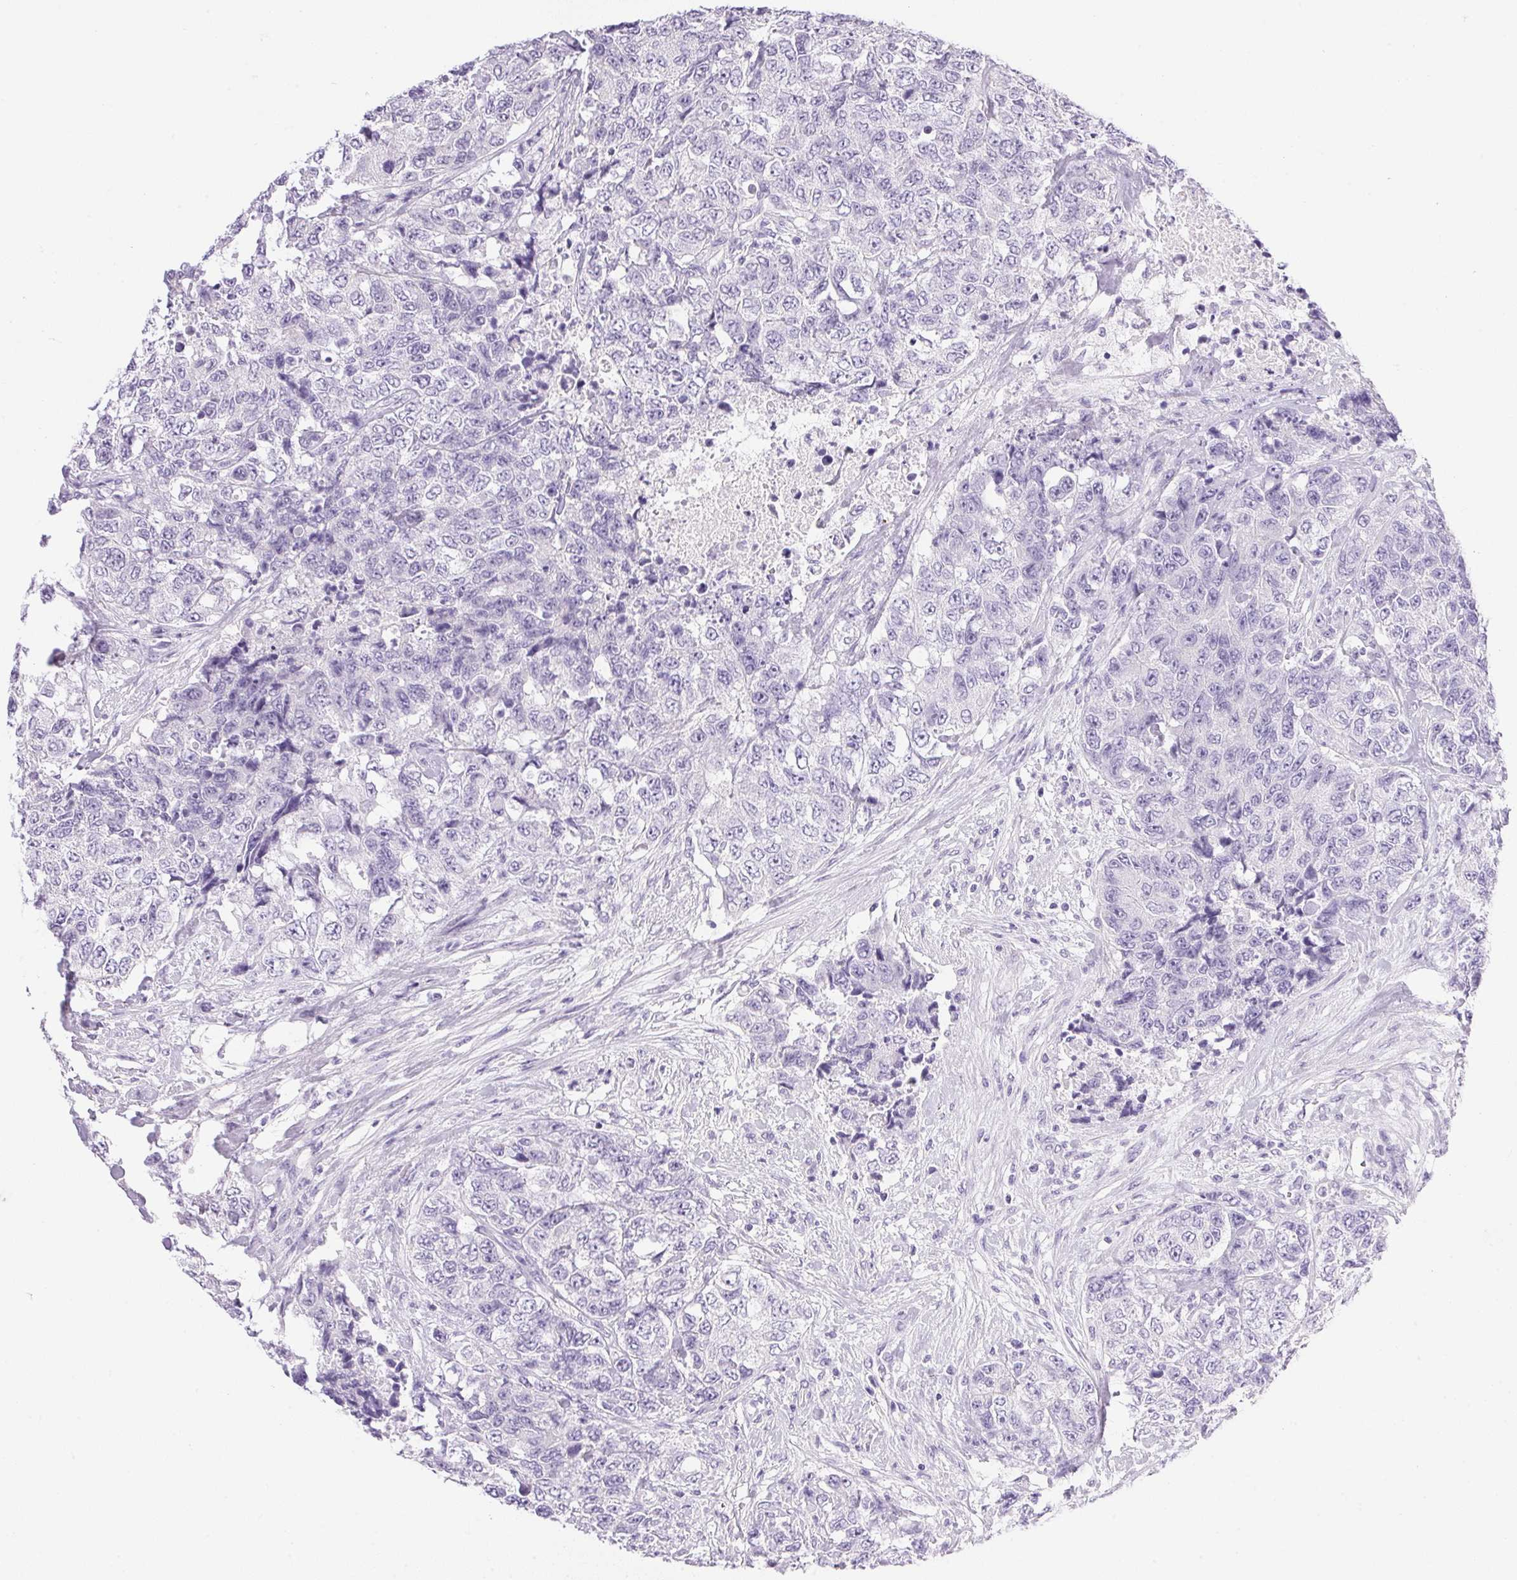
{"staining": {"intensity": "negative", "quantity": "none", "location": "none"}, "tissue": "urothelial cancer", "cell_type": "Tumor cells", "image_type": "cancer", "snomed": [{"axis": "morphology", "description": "Urothelial carcinoma, High grade"}, {"axis": "topography", "description": "Urinary bladder"}], "caption": "The histopathology image displays no significant staining in tumor cells of high-grade urothelial carcinoma. (DAB immunohistochemistry (IHC) with hematoxylin counter stain).", "gene": "ATP6V0A4", "patient": {"sex": "female", "age": 78}}